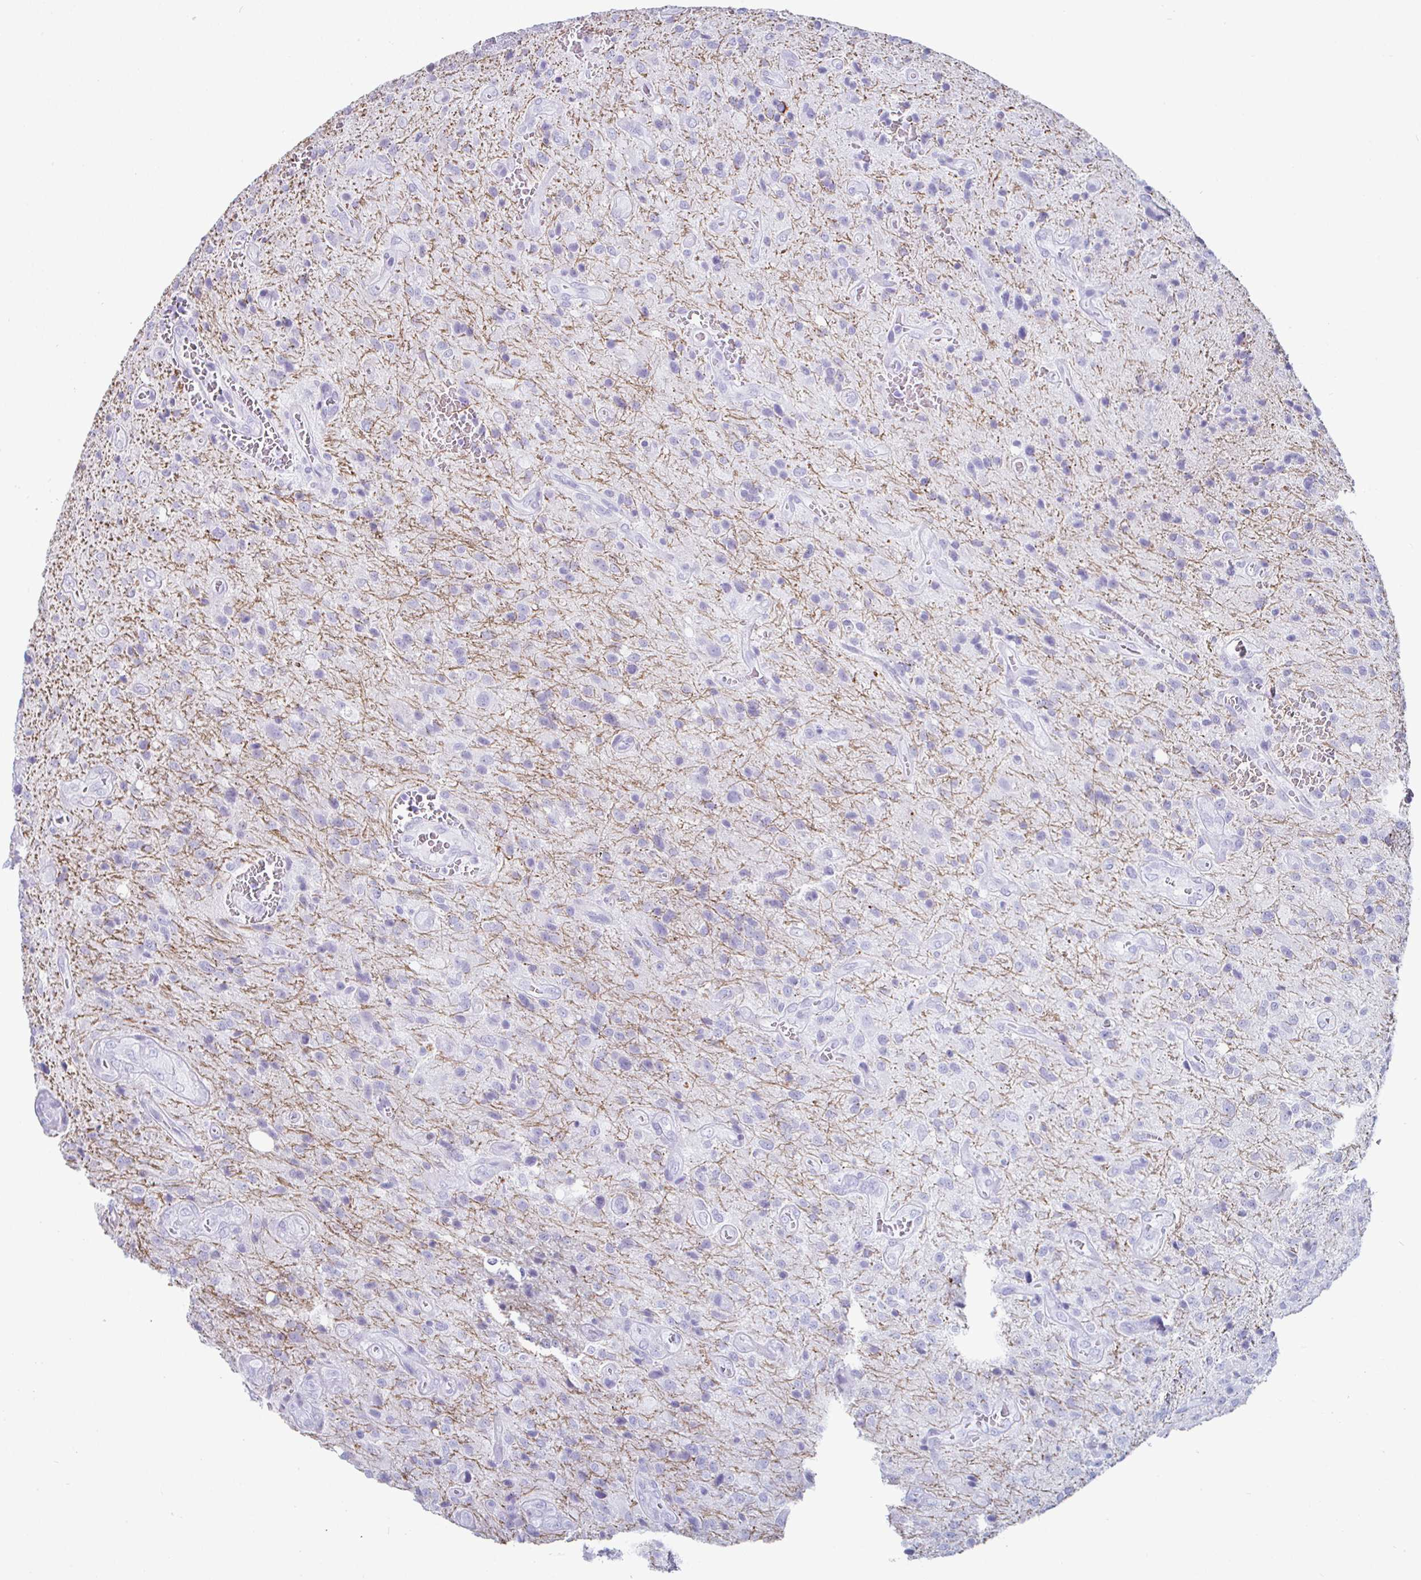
{"staining": {"intensity": "negative", "quantity": "none", "location": "none"}, "tissue": "glioma", "cell_type": "Tumor cells", "image_type": "cancer", "snomed": [{"axis": "morphology", "description": "Glioma, malignant, Low grade"}, {"axis": "topography", "description": "Brain"}], "caption": "DAB (3,3'-diaminobenzidine) immunohistochemical staining of human low-grade glioma (malignant) shows no significant positivity in tumor cells.", "gene": "CREG2", "patient": {"sex": "male", "age": 66}}